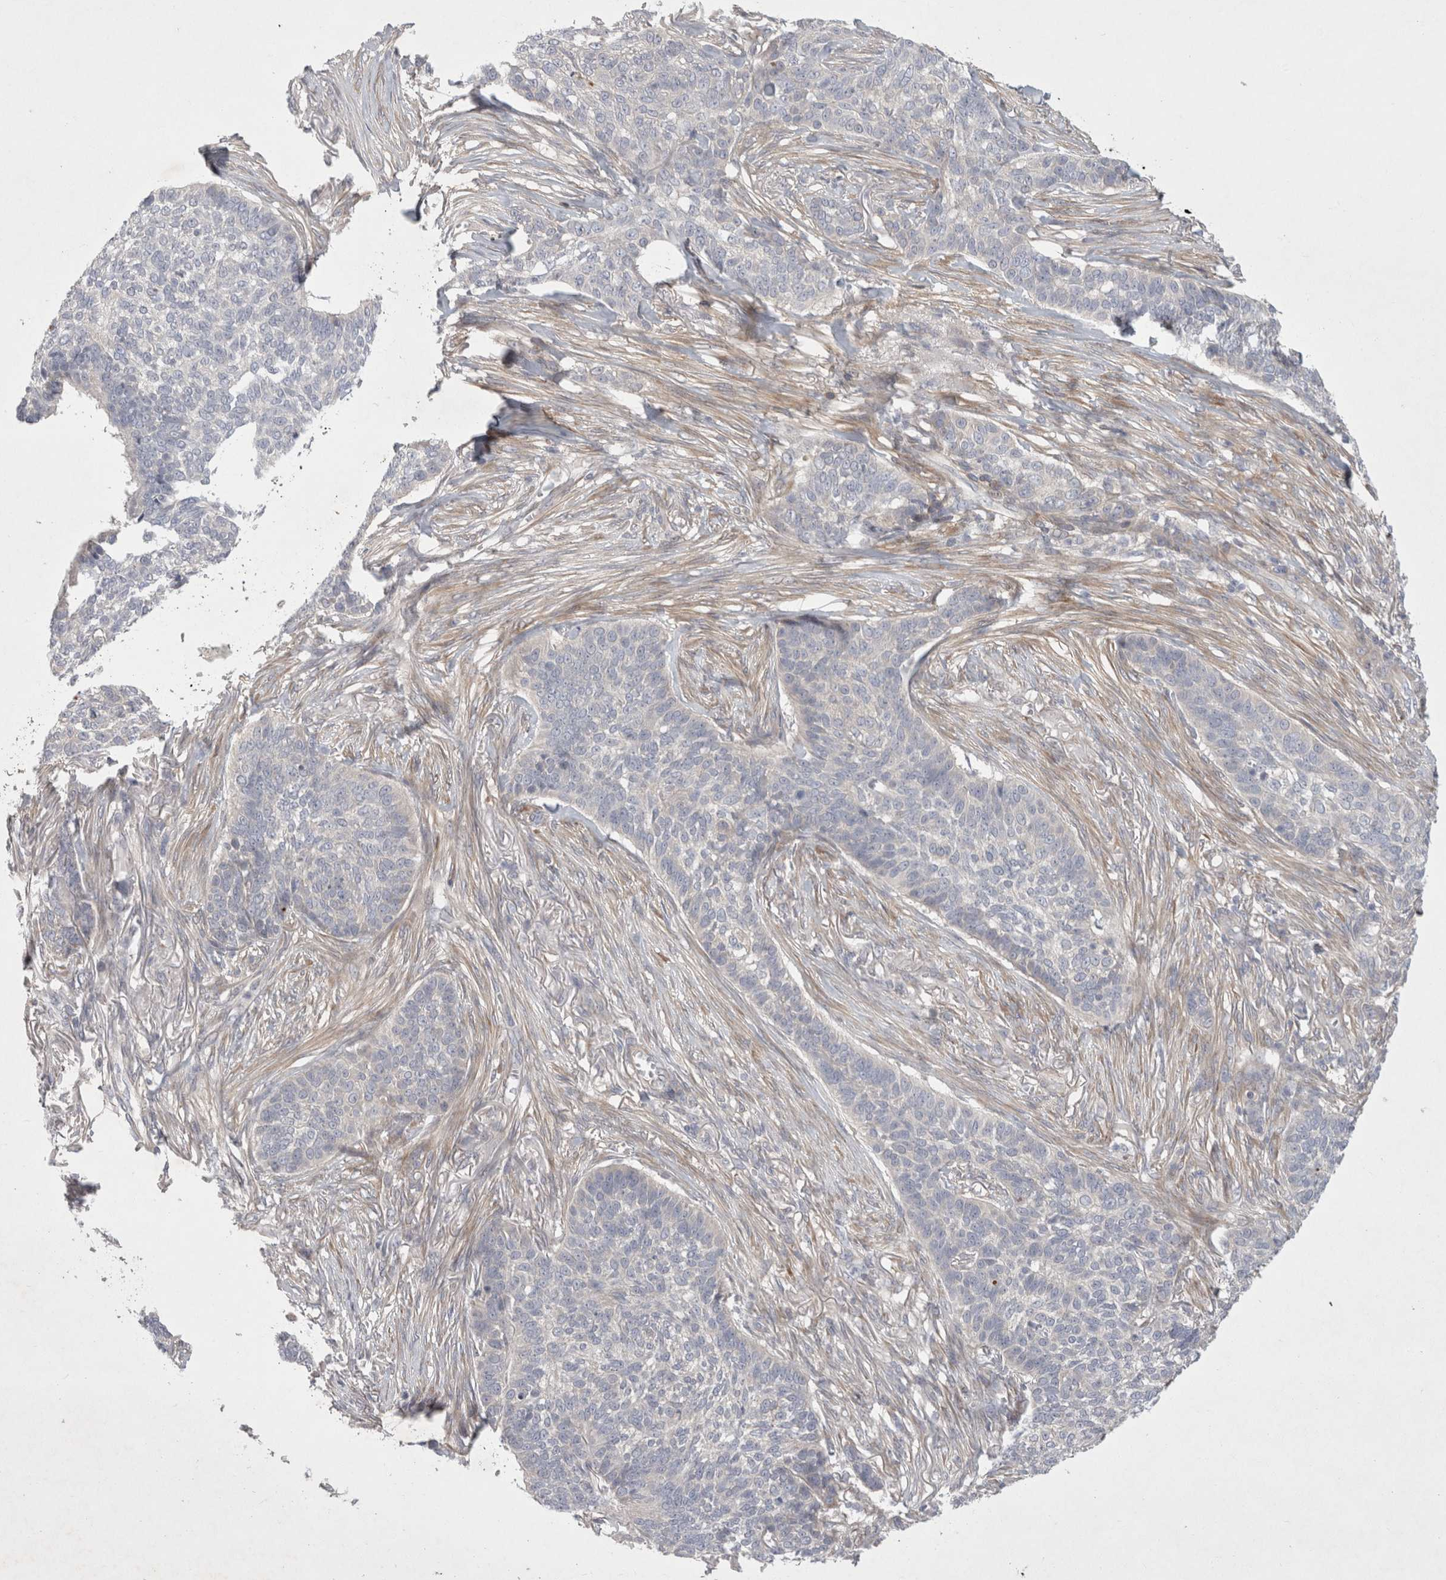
{"staining": {"intensity": "negative", "quantity": "none", "location": "none"}, "tissue": "skin cancer", "cell_type": "Tumor cells", "image_type": "cancer", "snomed": [{"axis": "morphology", "description": "Basal cell carcinoma"}, {"axis": "topography", "description": "Skin"}], "caption": "Skin cancer stained for a protein using immunohistochemistry (IHC) displays no expression tumor cells.", "gene": "BZW2", "patient": {"sex": "male", "age": 85}}